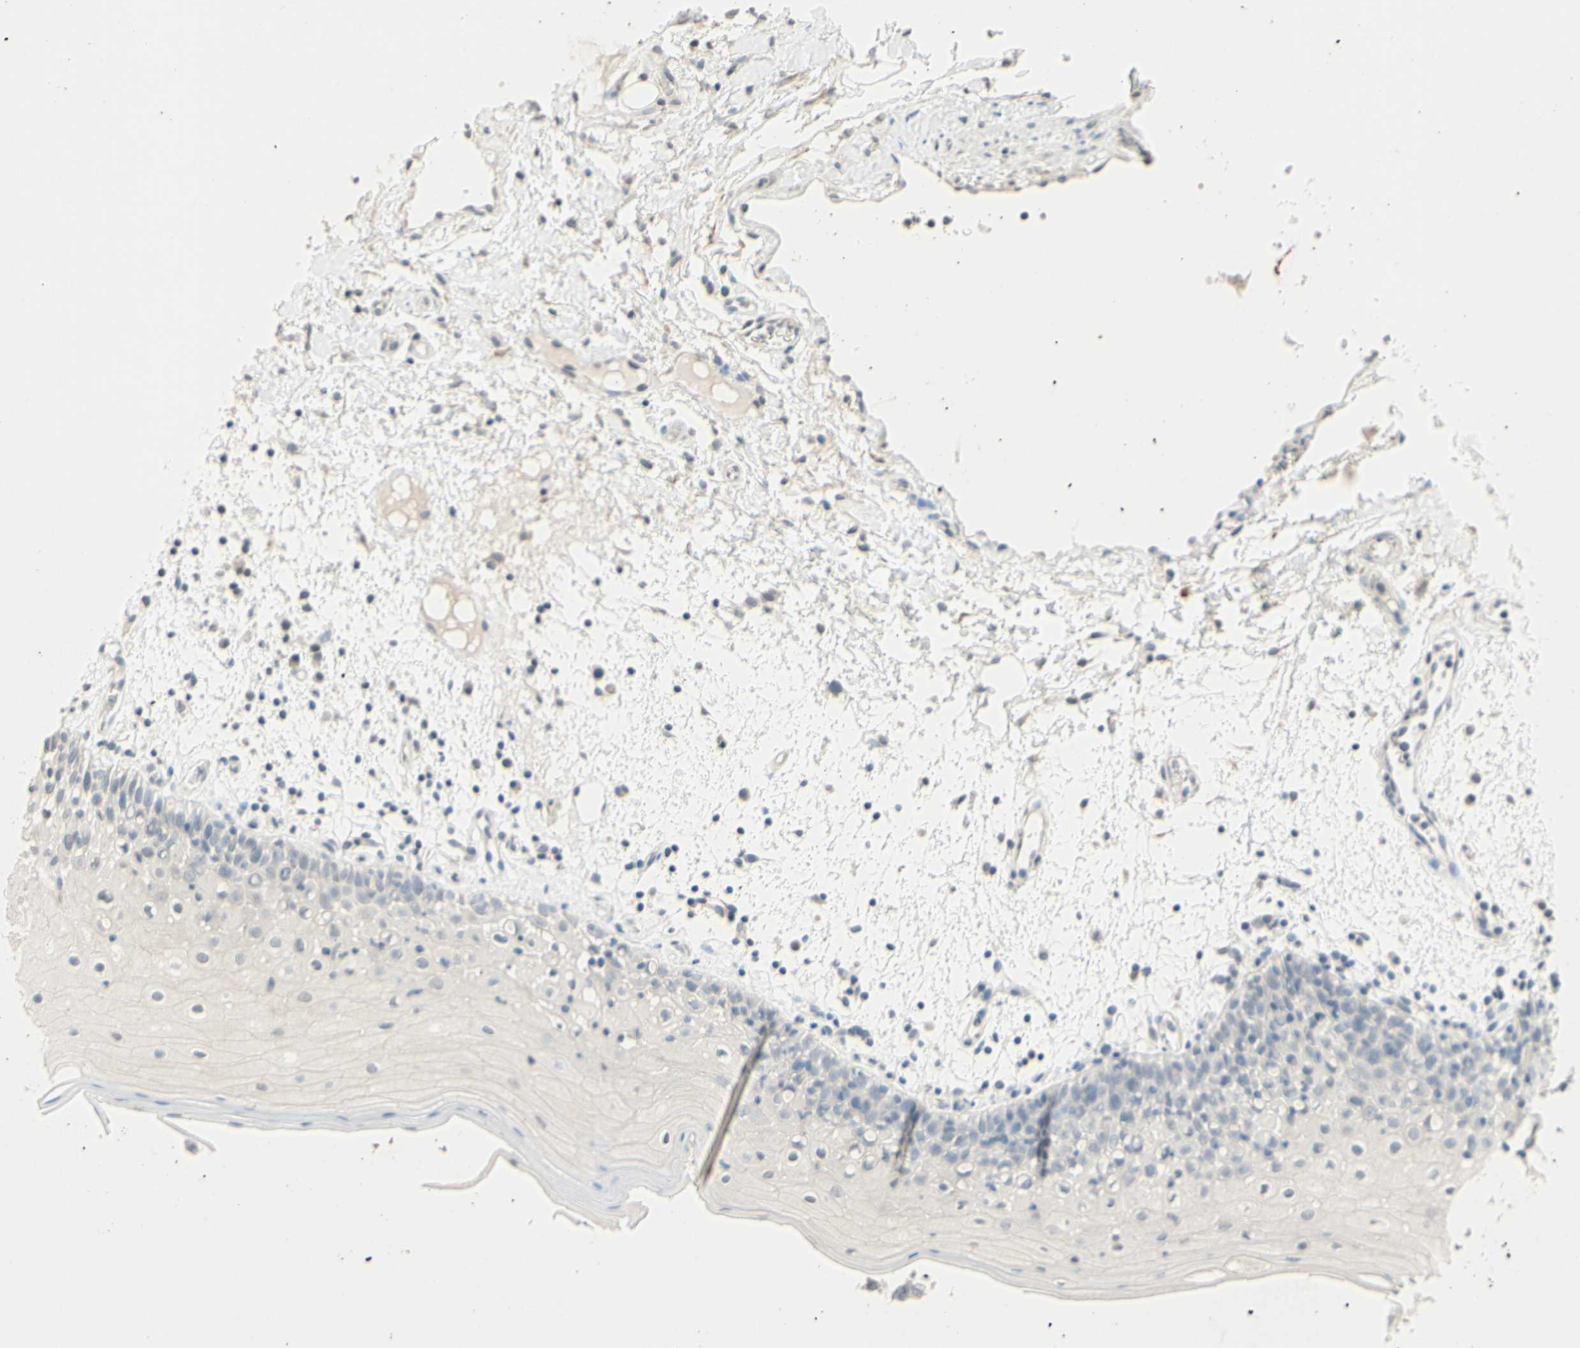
{"staining": {"intensity": "weak", "quantity": "25%-75%", "location": "cytoplasmic/membranous"}, "tissue": "oral mucosa", "cell_type": "Squamous epithelial cells", "image_type": "normal", "snomed": [{"axis": "morphology", "description": "Normal tissue, NOS"}, {"axis": "morphology", "description": "Squamous cell carcinoma, NOS"}, {"axis": "topography", "description": "Skeletal muscle"}, {"axis": "topography", "description": "Oral tissue"}], "caption": "Immunohistochemistry histopathology image of normal oral mucosa: oral mucosa stained using immunohistochemistry (IHC) exhibits low levels of weak protein expression localized specifically in the cytoplasmic/membranous of squamous epithelial cells, appearing as a cytoplasmic/membranous brown color.", "gene": "MAG", "patient": {"sex": "male", "age": 71}}